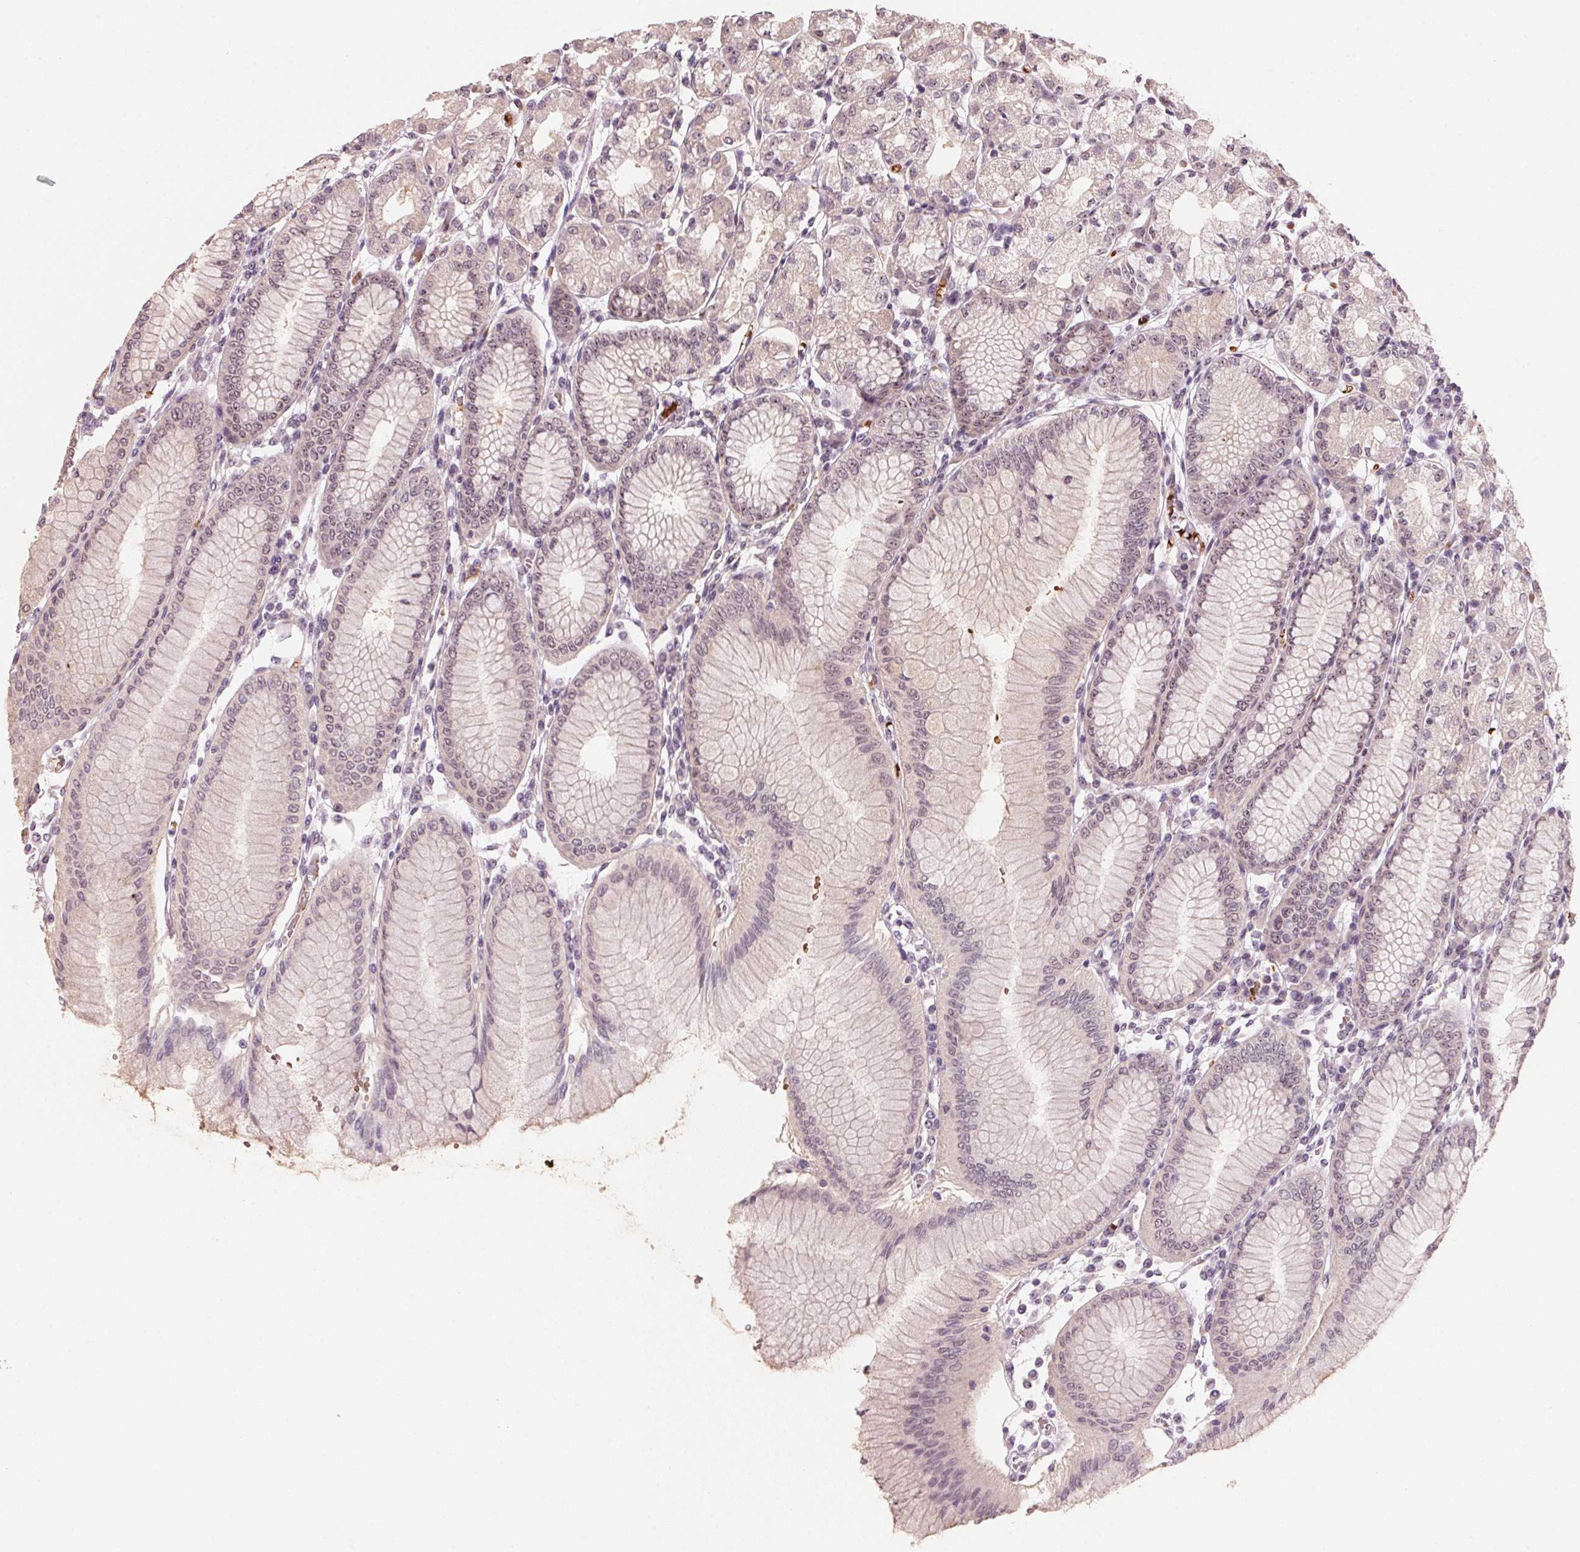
{"staining": {"intensity": "moderate", "quantity": ">75%", "location": "cytoplasmic/membranous,nuclear"}, "tissue": "stomach", "cell_type": "Glandular cells", "image_type": "normal", "snomed": [{"axis": "morphology", "description": "Normal tissue, NOS"}, {"axis": "topography", "description": "Skeletal muscle"}, {"axis": "topography", "description": "Stomach"}], "caption": "High-power microscopy captured an immunohistochemistry photomicrograph of benign stomach, revealing moderate cytoplasmic/membranous,nuclear expression in approximately >75% of glandular cells. Ihc stains the protein in brown and the nuclei are stained blue.", "gene": "DNTTIP2", "patient": {"sex": "female", "age": 57}}